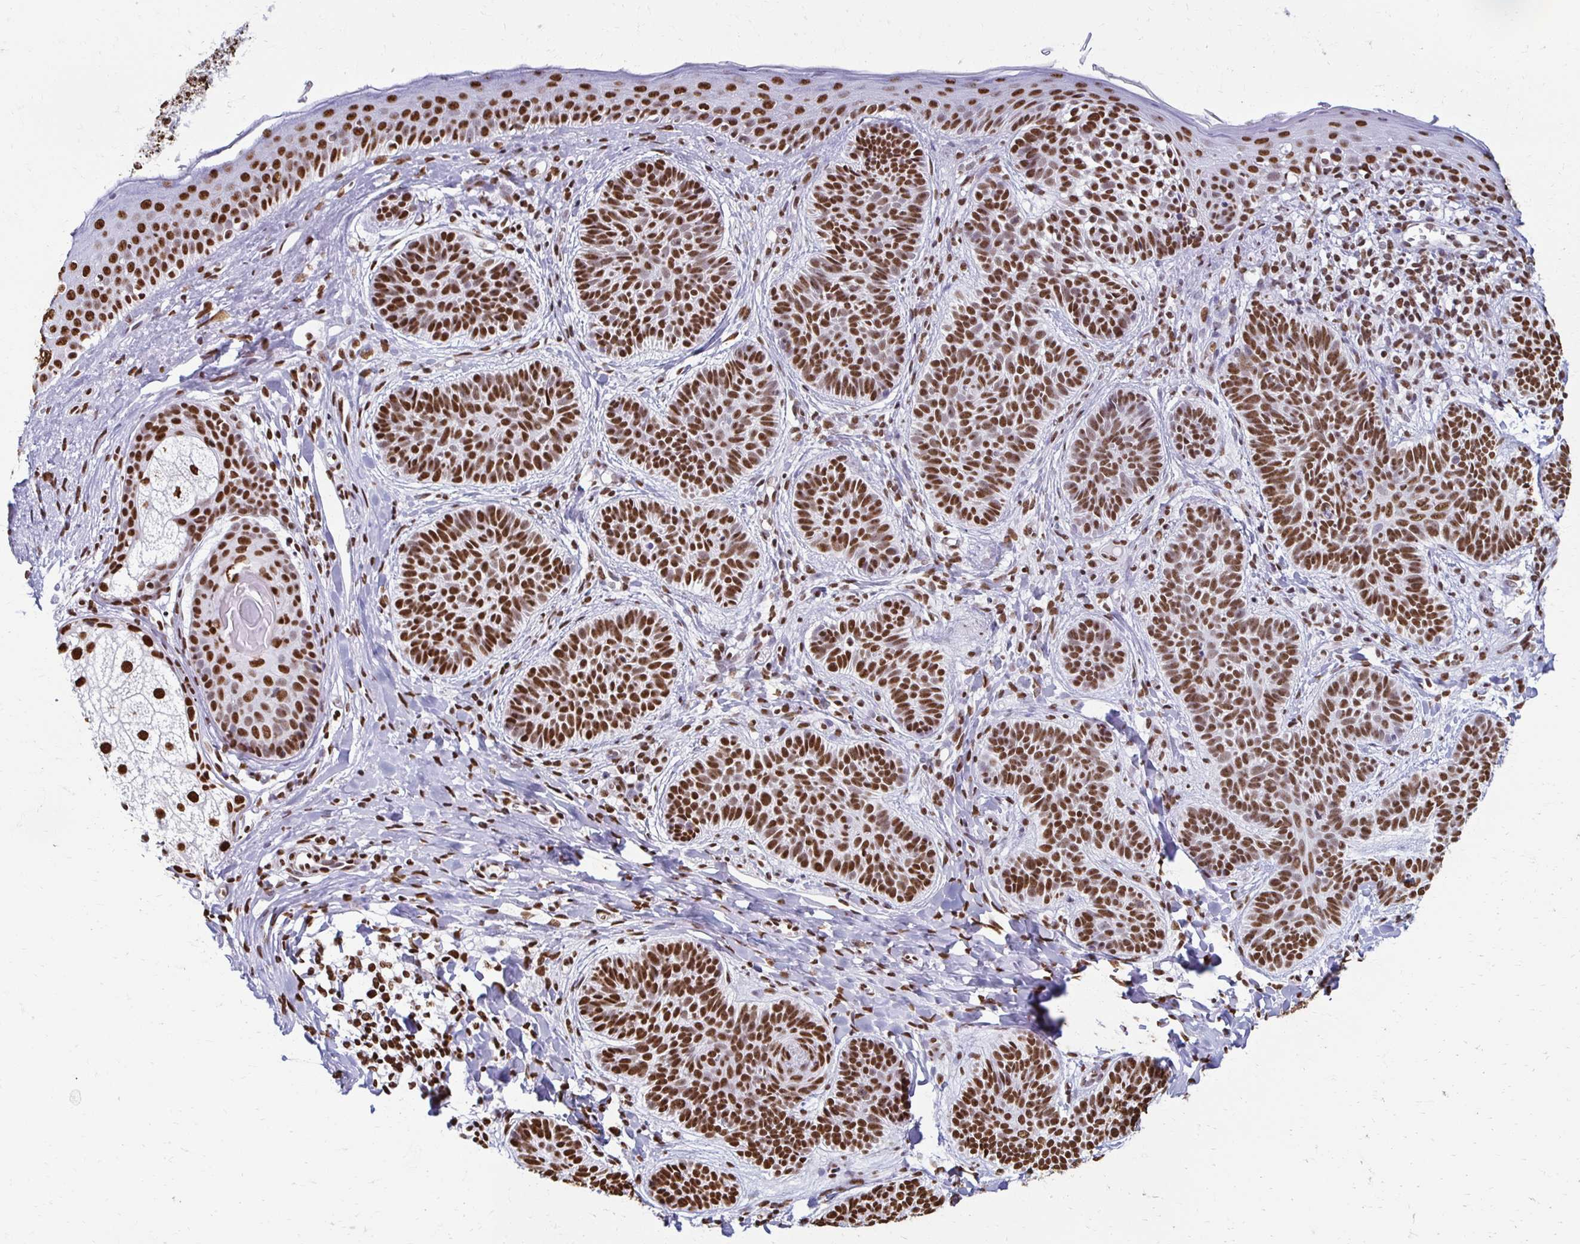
{"staining": {"intensity": "strong", "quantity": ">75%", "location": "nuclear"}, "tissue": "skin cancer", "cell_type": "Tumor cells", "image_type": "cancer", "snomed": [{"axis": "morphology", "description": "Basal cell carcinoma"}, {"axis": "topography", "description": "Skin"}], "caption": "Tumor cells show high levels of strong nuclear expression in approximately >75% of cells in human skin basal cell carcinoma. (DAB IHC, brown staining for protein, blue staining for nuclei).", "gene": "NONO", "patient": {"sex": "male", "age": 54}}